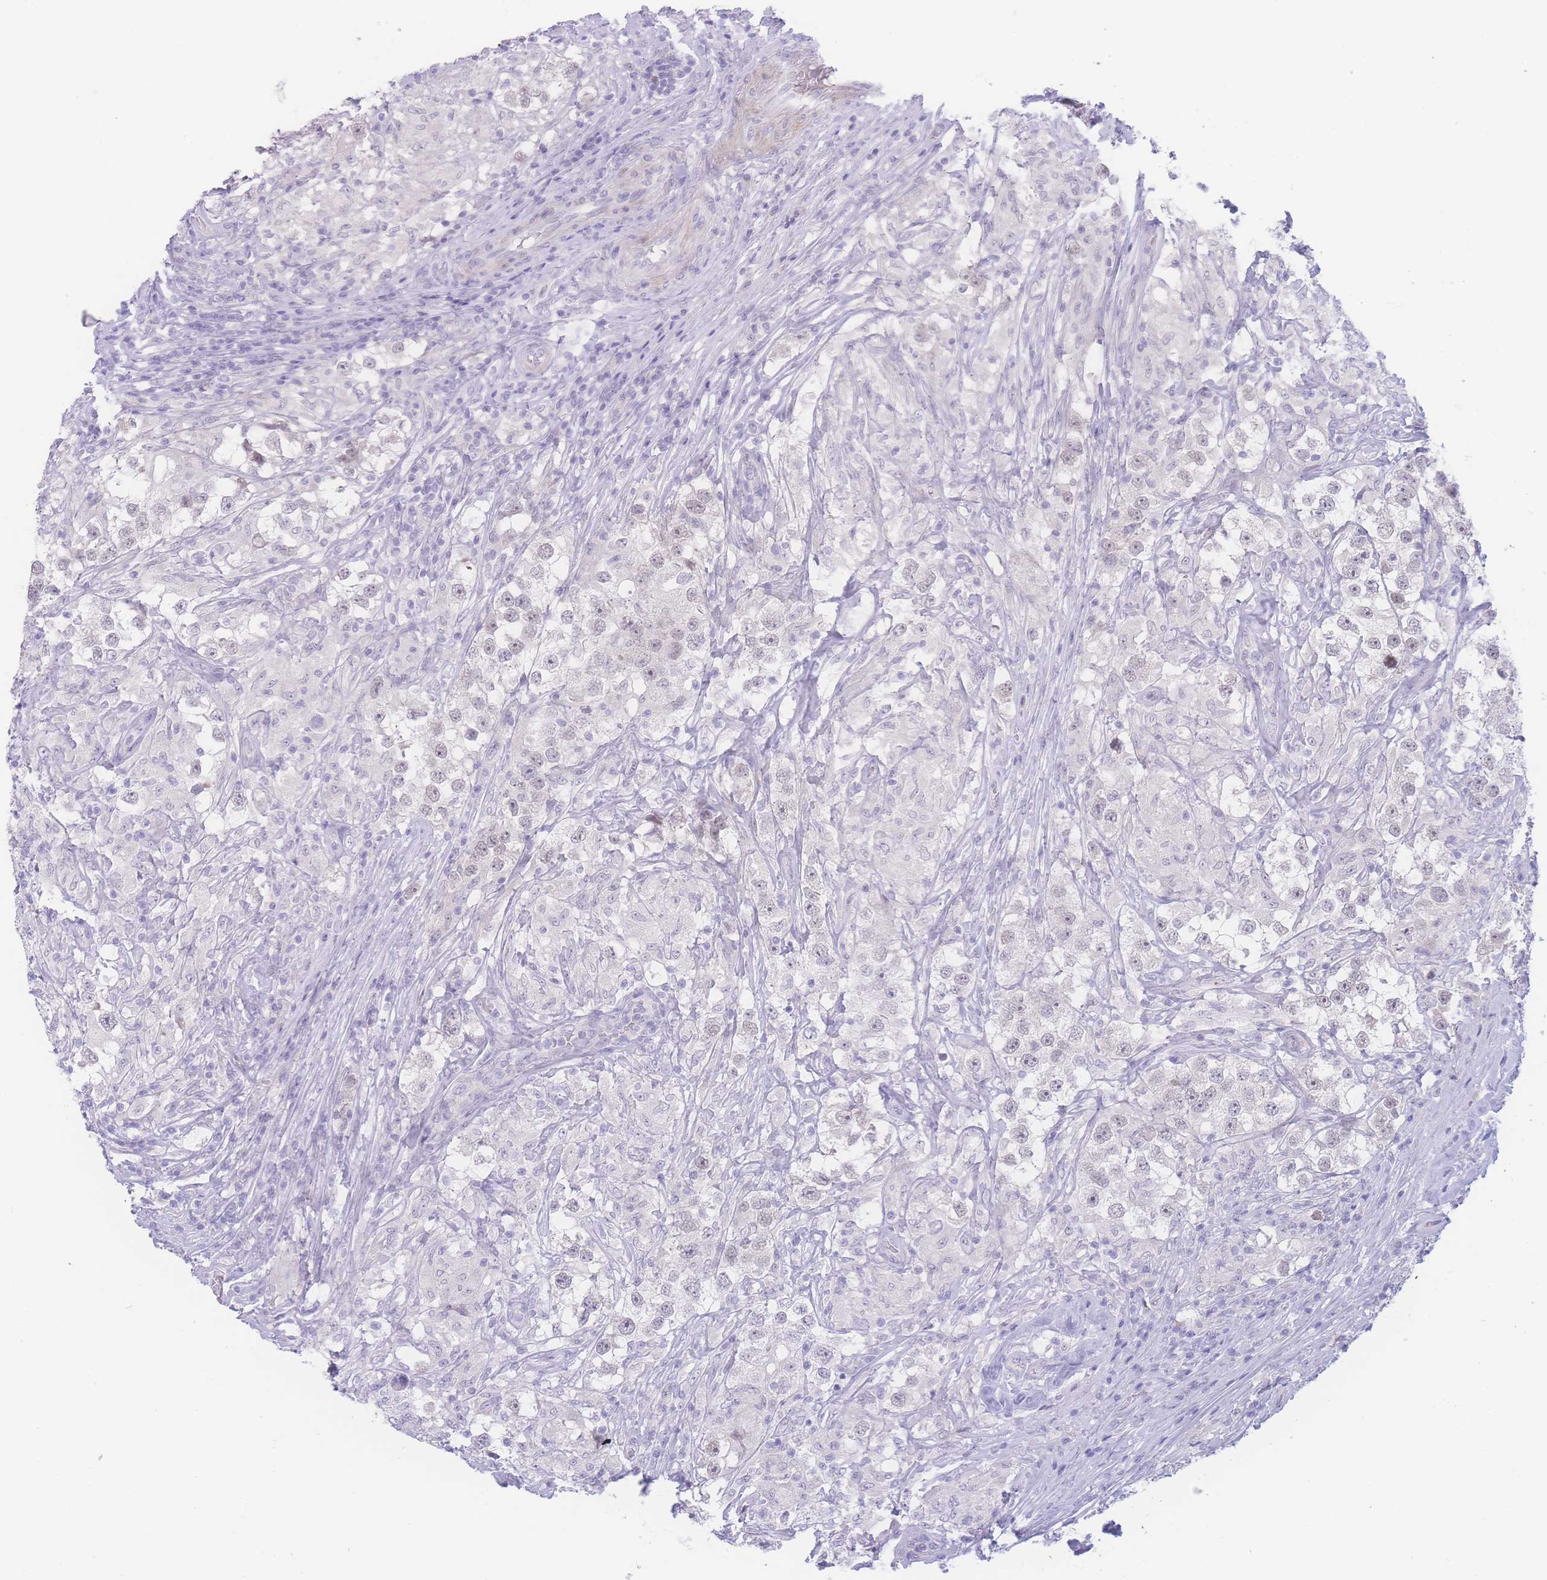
{"staining": {"intensity": "negative", "quantity": "none", "location": "none"}, "tissue": "testis cancer", "cell_type": "Tumor cells", "image_type": "cancer", "snomed": [{"axis": "morphology", "description": "Seminoma, NOS"}, {"axis": "topography", "description": "Testis"}], "caption": "Photomicrograph shows no protein expression in tumor cells of testis seminoma tissue.", "gene": "PRSS22", "patient": {"sex": "male", "age": 46}}